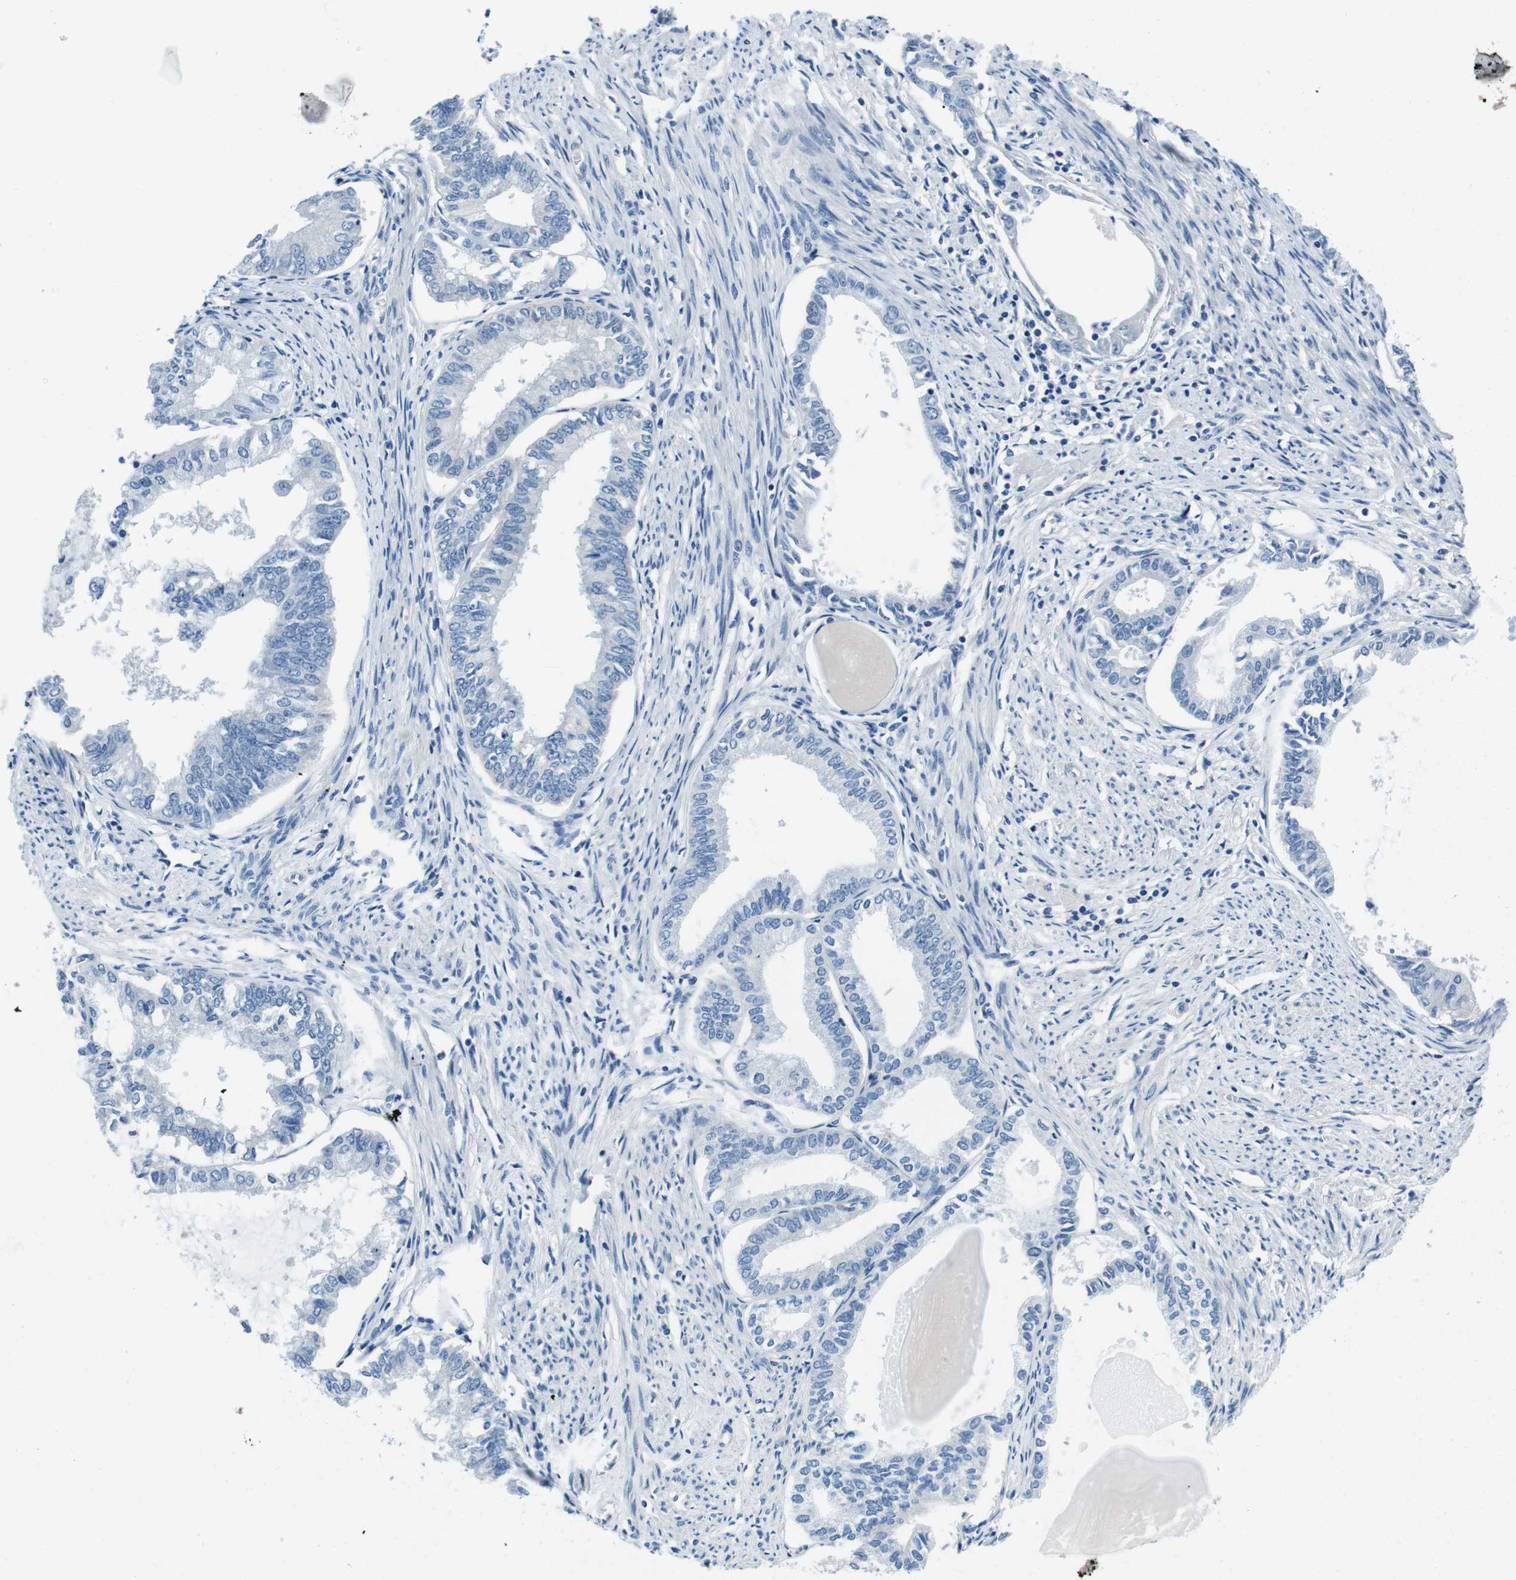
{"staining": {"intensity": "negative", "quantity": "none", "location": "none"}, "tissue": "endometrial cancer", "cell_type": "Tumor cells", "image_type": "cancer", "snomed": [{"axis": "morphology", "description": "Adenocarcinoma, NOS"}, {"axis": "topography", "description": "Endometrium"}], "caption": "DAB (3,3'-diaminobenzidine) immunohistochemical staining of endometrial cancer exhibits no significant staining in tumor cells.", "gene": "CASQ1", "patient": {"sex": "female", "age": 86}}